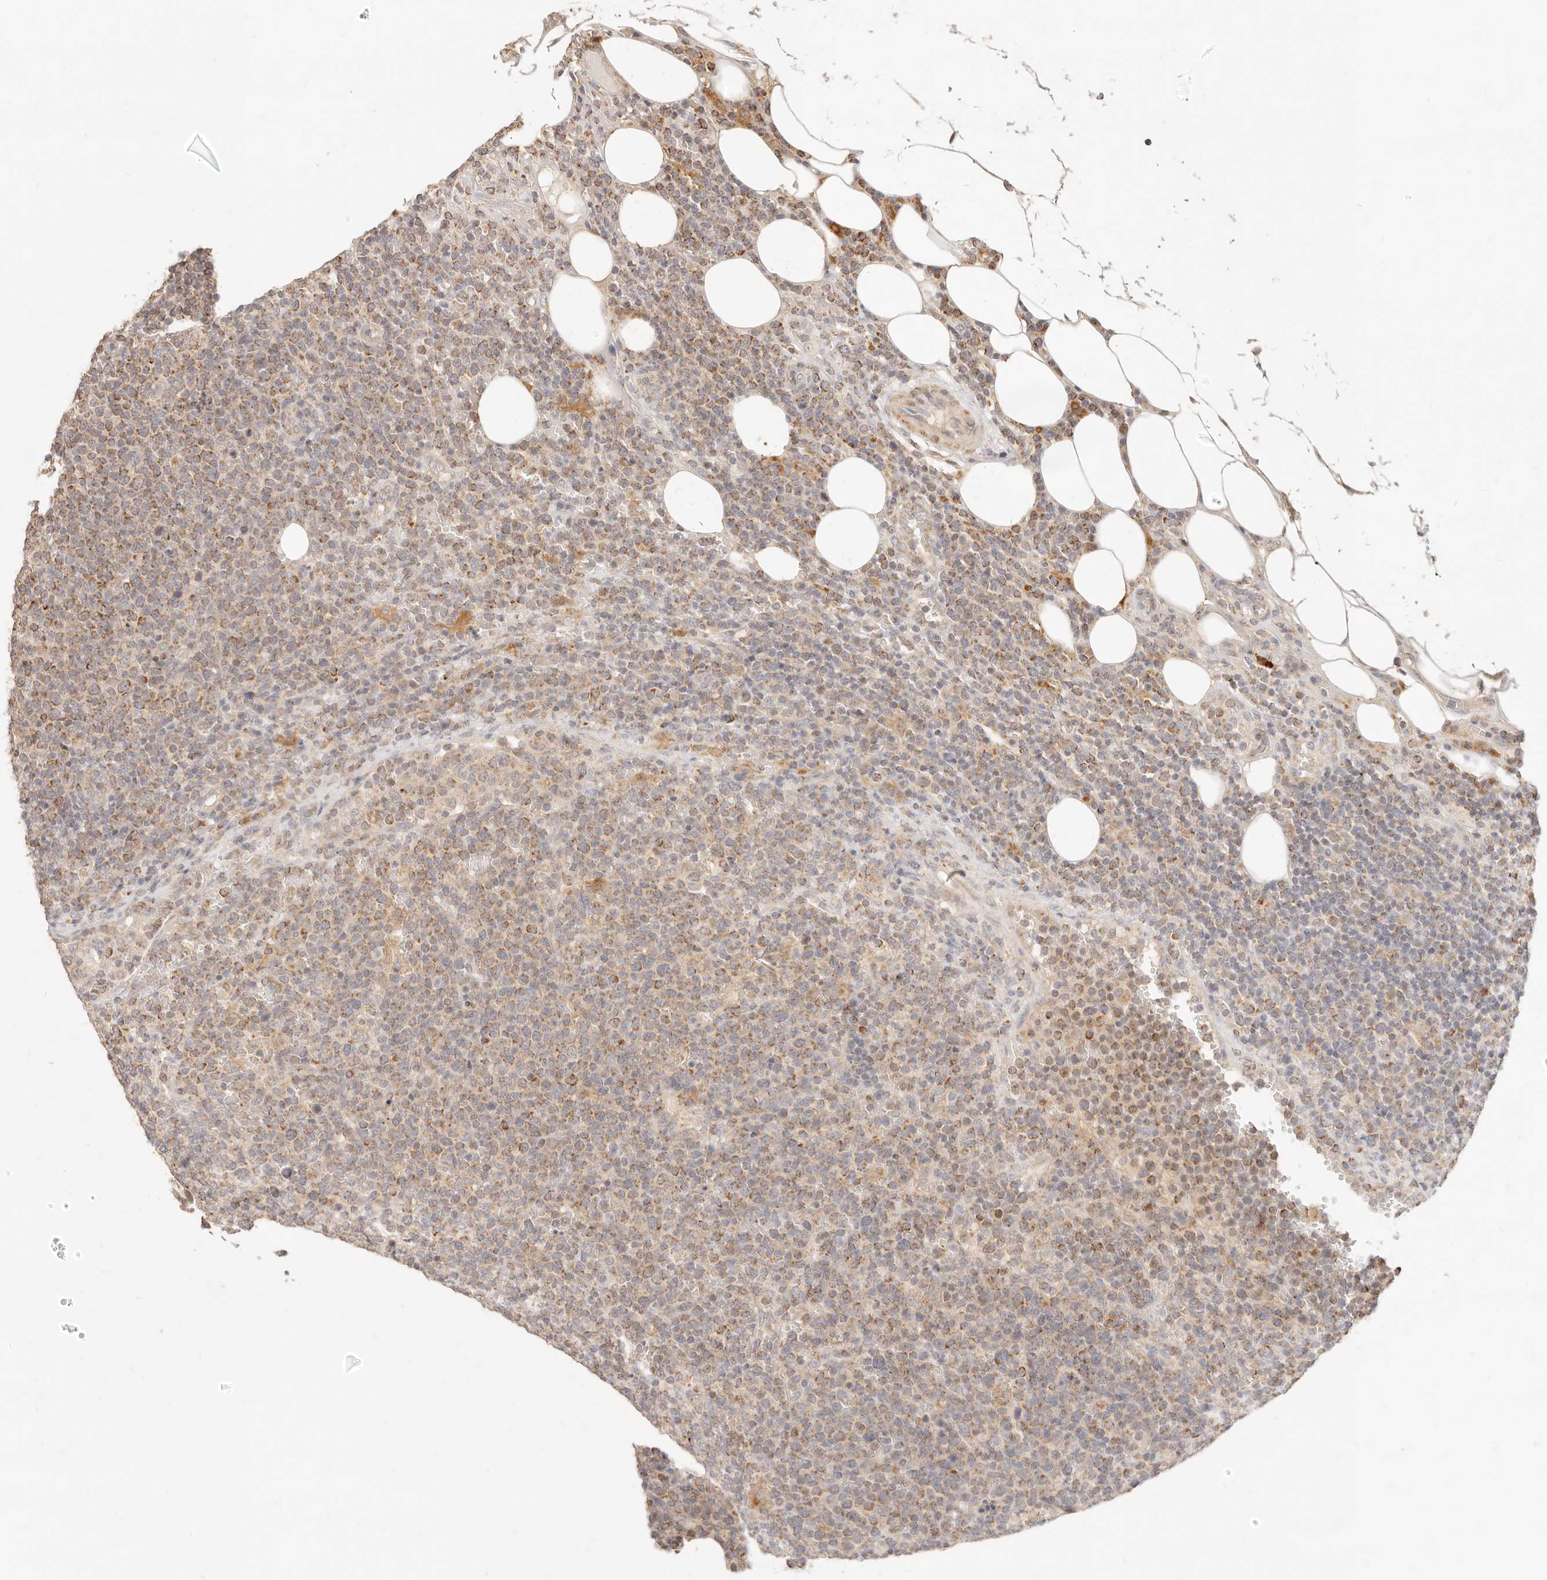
{"staining": {"intensity": "moderate", "quantity": ">75%", "location": "cytoplasmic/membranous"}, "tissue": "lymphoma", "cell_type": "Tumor cells", "image_type": "cancer", "snomed": [{"axis": "morphology", "description": "Malignant lymphoma, non-Hodgkin's type, High grade"}, {"axis": "topography", "description": "Lymph node"}], "caption": "Malignant lymphoma, non-Hodgkin's type (high-grade) stained with DAB (3,3'-diaminobenzidine) IHC reveals medium levels of moderate cytoplasmic/membranous expression in about >75% of tumor cells. (DAB (3,3'-diaminobenzidine) = brown stain, brightfield microscopy at high magnification).", "gene": "RUBCNL", "patient": {"sex": "male", "age": 61}}